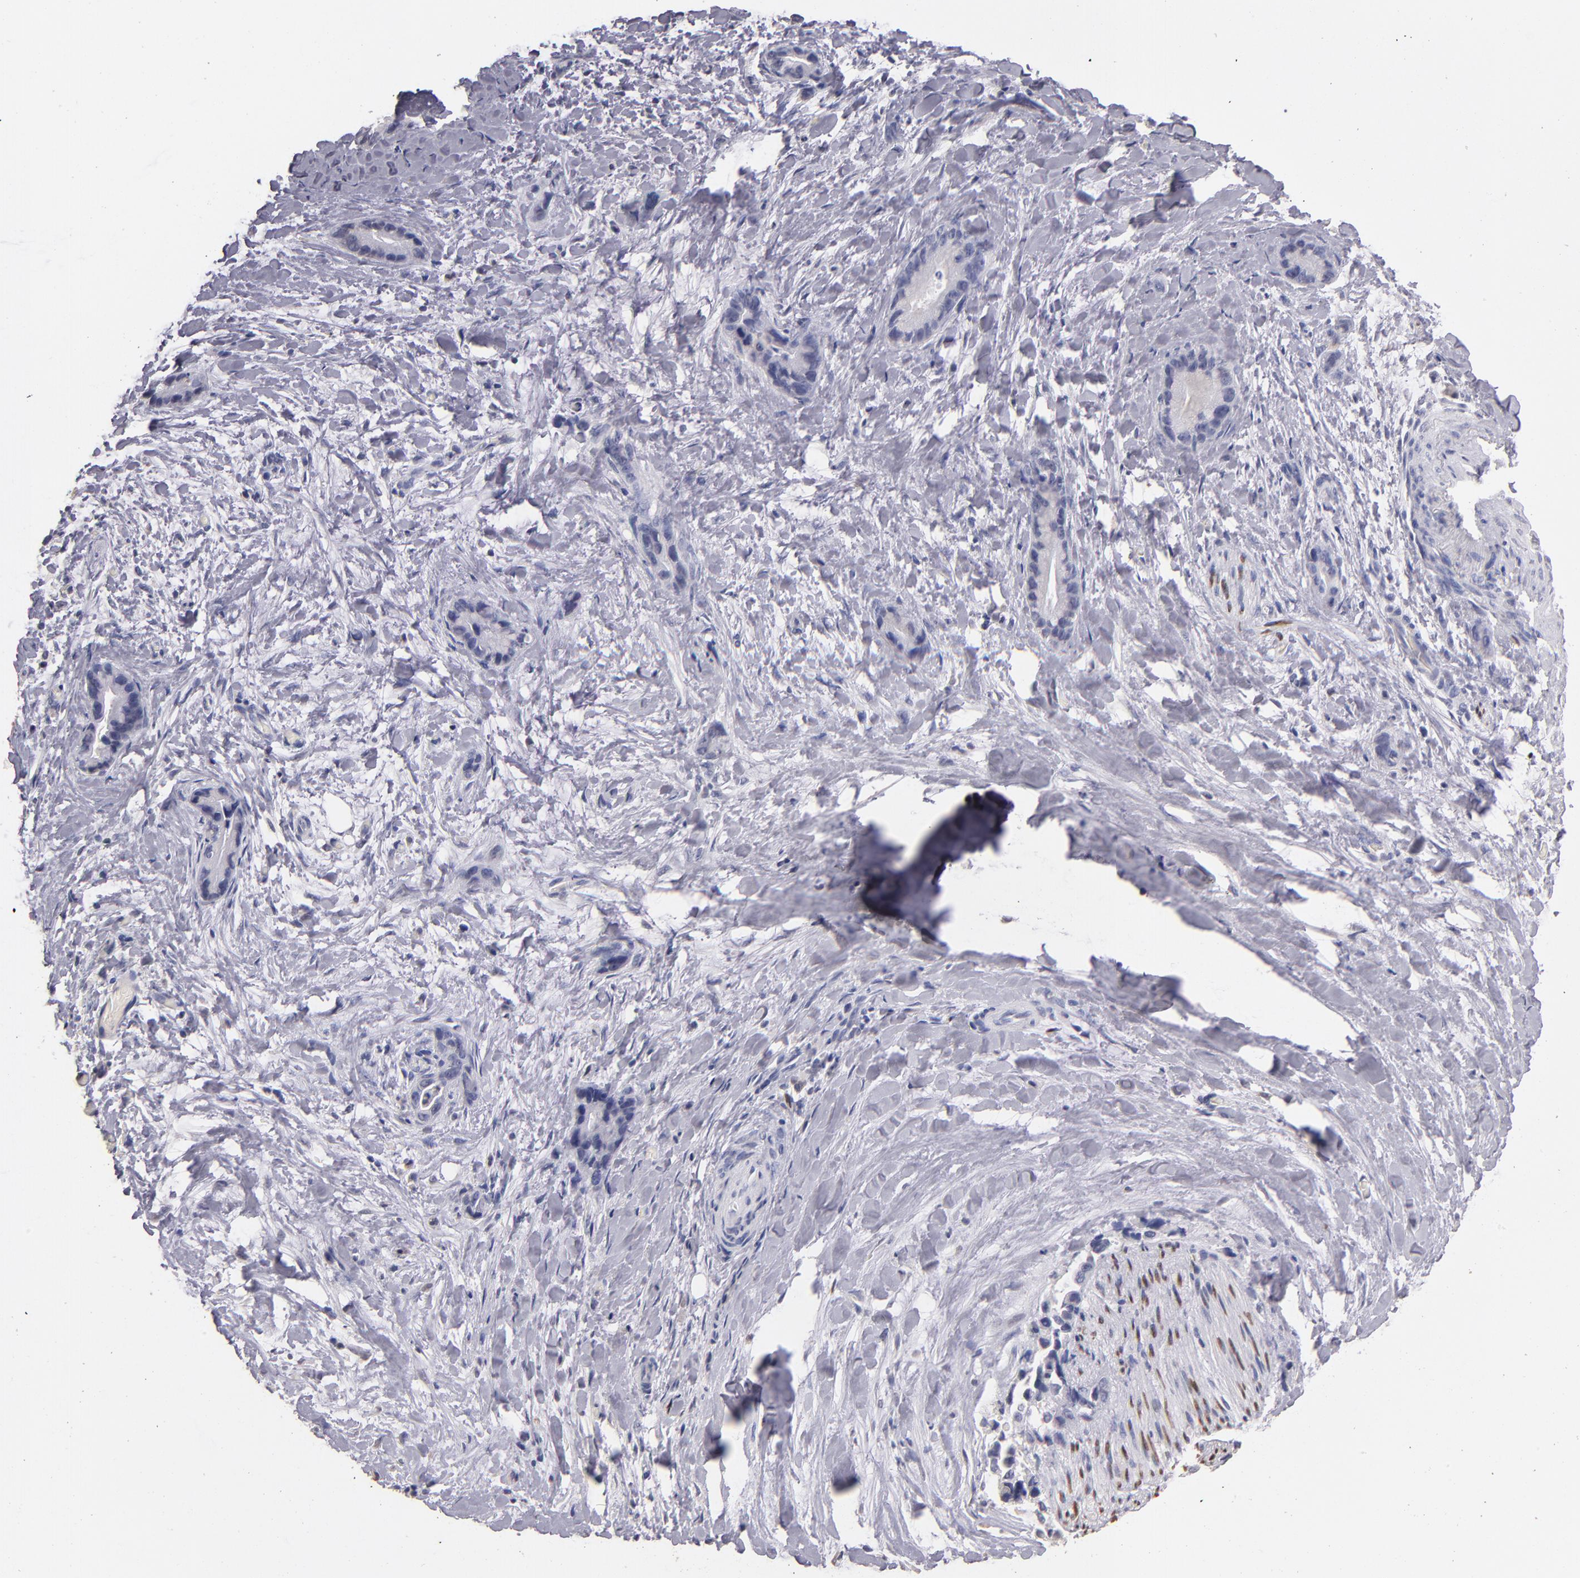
{"staining": {"intensity": "negative", "quantity": "none", "location": "none"}, "tissue": "liver cancer", "cell_type": "Tumor cells", "image_type": "cancer", "snomed": [{"axis": "morphology", "description": "Cholangiocarcinoma"}, {"axis": "topography", "description": "Liver"}], "caption": "Immunohistochemistry of liver cancer (cholangiocarcinoma) reveals no staining in tumor cells. (DAB (3,3'-diaminobenzidine) immunohistochemistry visualized using brightfield microscopy, high magnification).", "gene": "SOX10", "patient": {"sex": "female", "age": 55}}